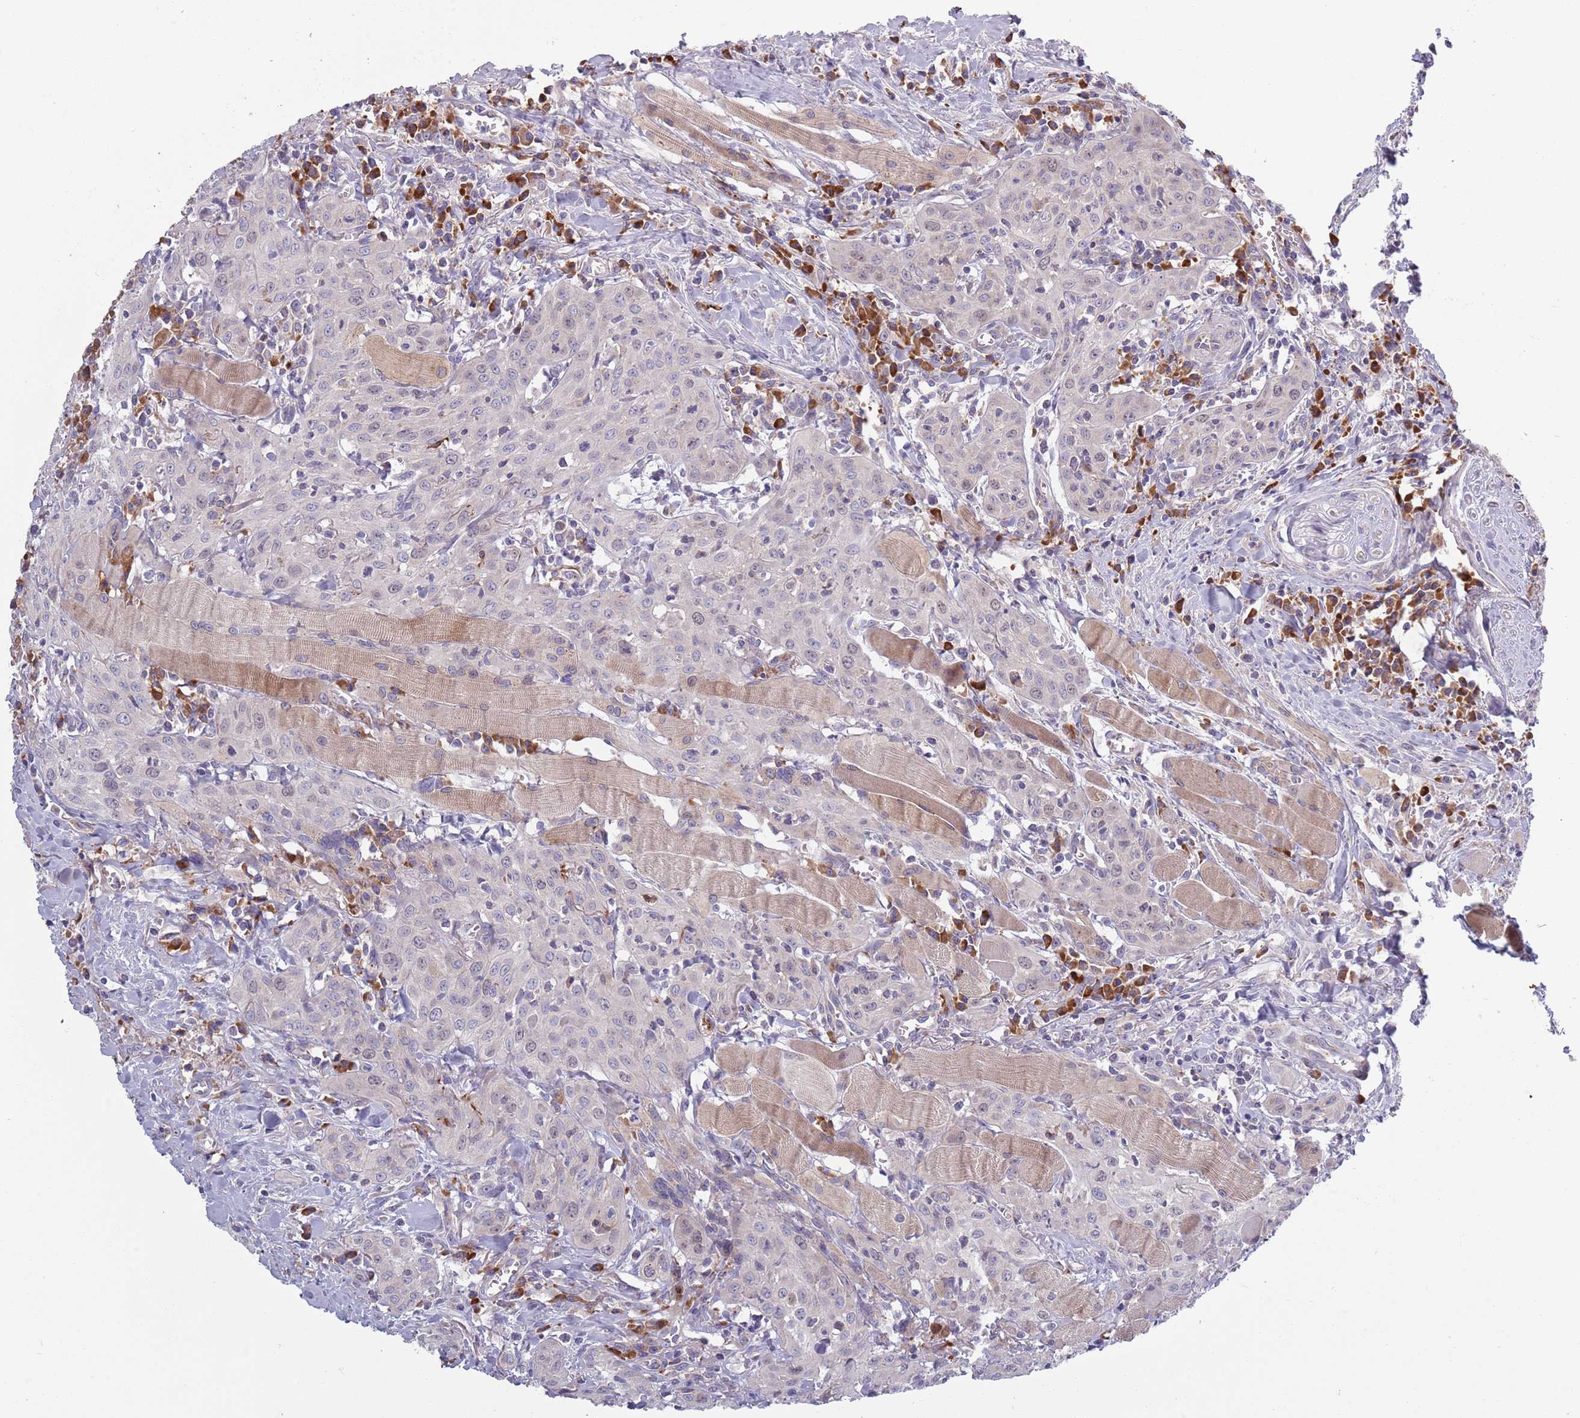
{"staining": {"intensity": "negative", "quantity": "none", "location": "none"}, "tissue": "head and neck cancer", "cell_type": "Tumor cells", "image_type": "cancer", "snomed": [{"axis": "morphology", "description": "Squamous cell carcinoma, NOS"}, {"axis": "topography", "description": "Oral tissue"}, {"axis": "topography", "description": "Head-Neck"}], "caption": "Photomicrograph shows no protein expression in tumor cells of head and neck squamous cell carcinoma tissue. Brightfield microscopy of immunohistochemistry stained with DAB (brown) and hematoxylin (blue), captured at high magnification.", "gene": "LTB", "patient": {"sex": "female", "age": 70}}